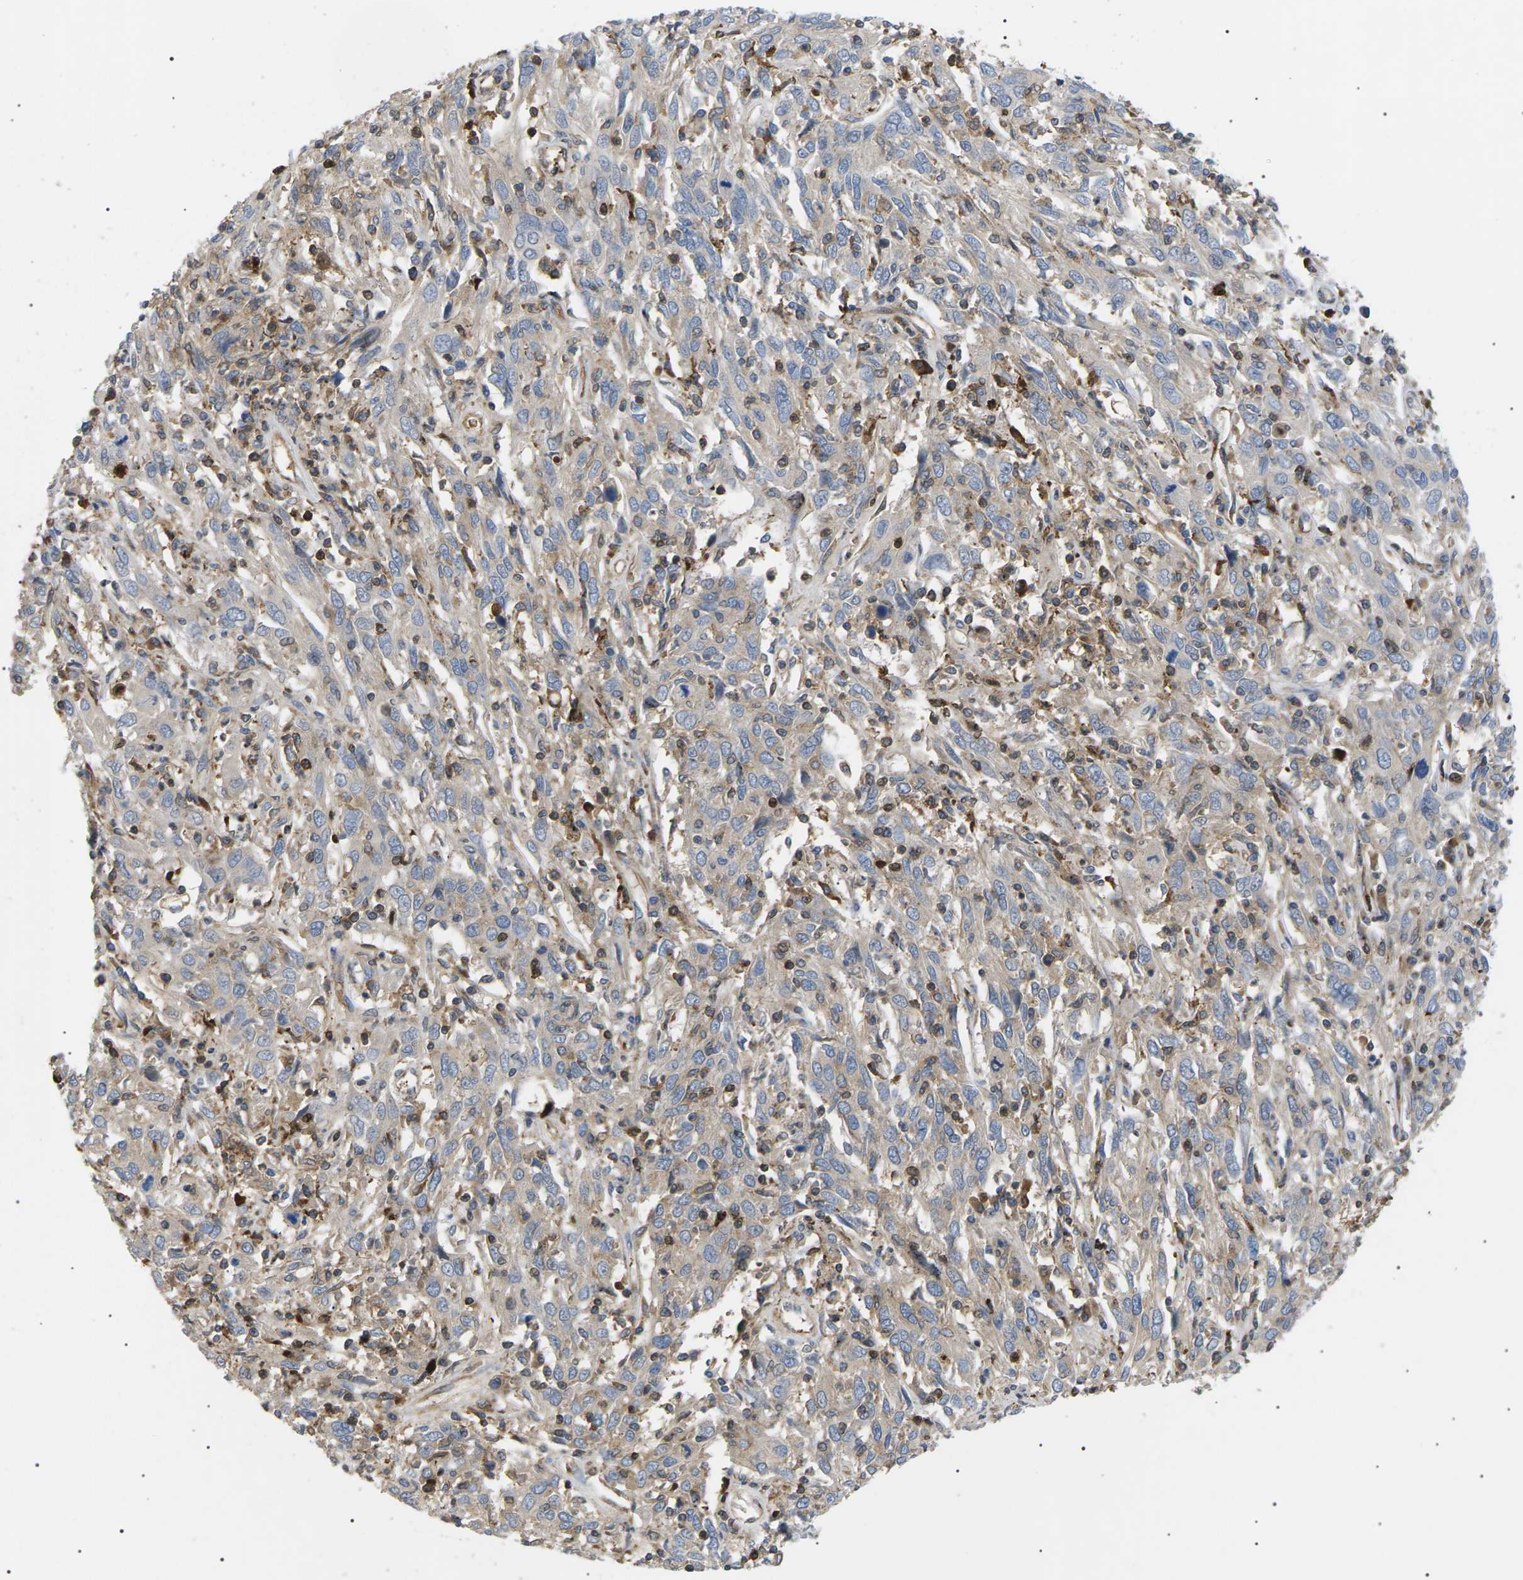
{"staining": {"intensity": "negative", "quantity": "none", "location": "none"}, "tissue": "cervical cancer", "cell_type": "Tumor cells", "image_type": "cancer", "snomed": [{"axis": "morphology", "description": "Squamous cell carcinoma, NOS"}, {"axis": "topography", "description": "Cervix"}], "caption": "This histopathology image is of cervical cancer (squamous cell carcinoma) stained with immunohistochemistry (IHC) to label a protein in brown with the nuclei are counter-stained blue. There is no positivity in tumor cells.", "gene": "TMTC4", "patient": {"sex": "female", "age": 46}}